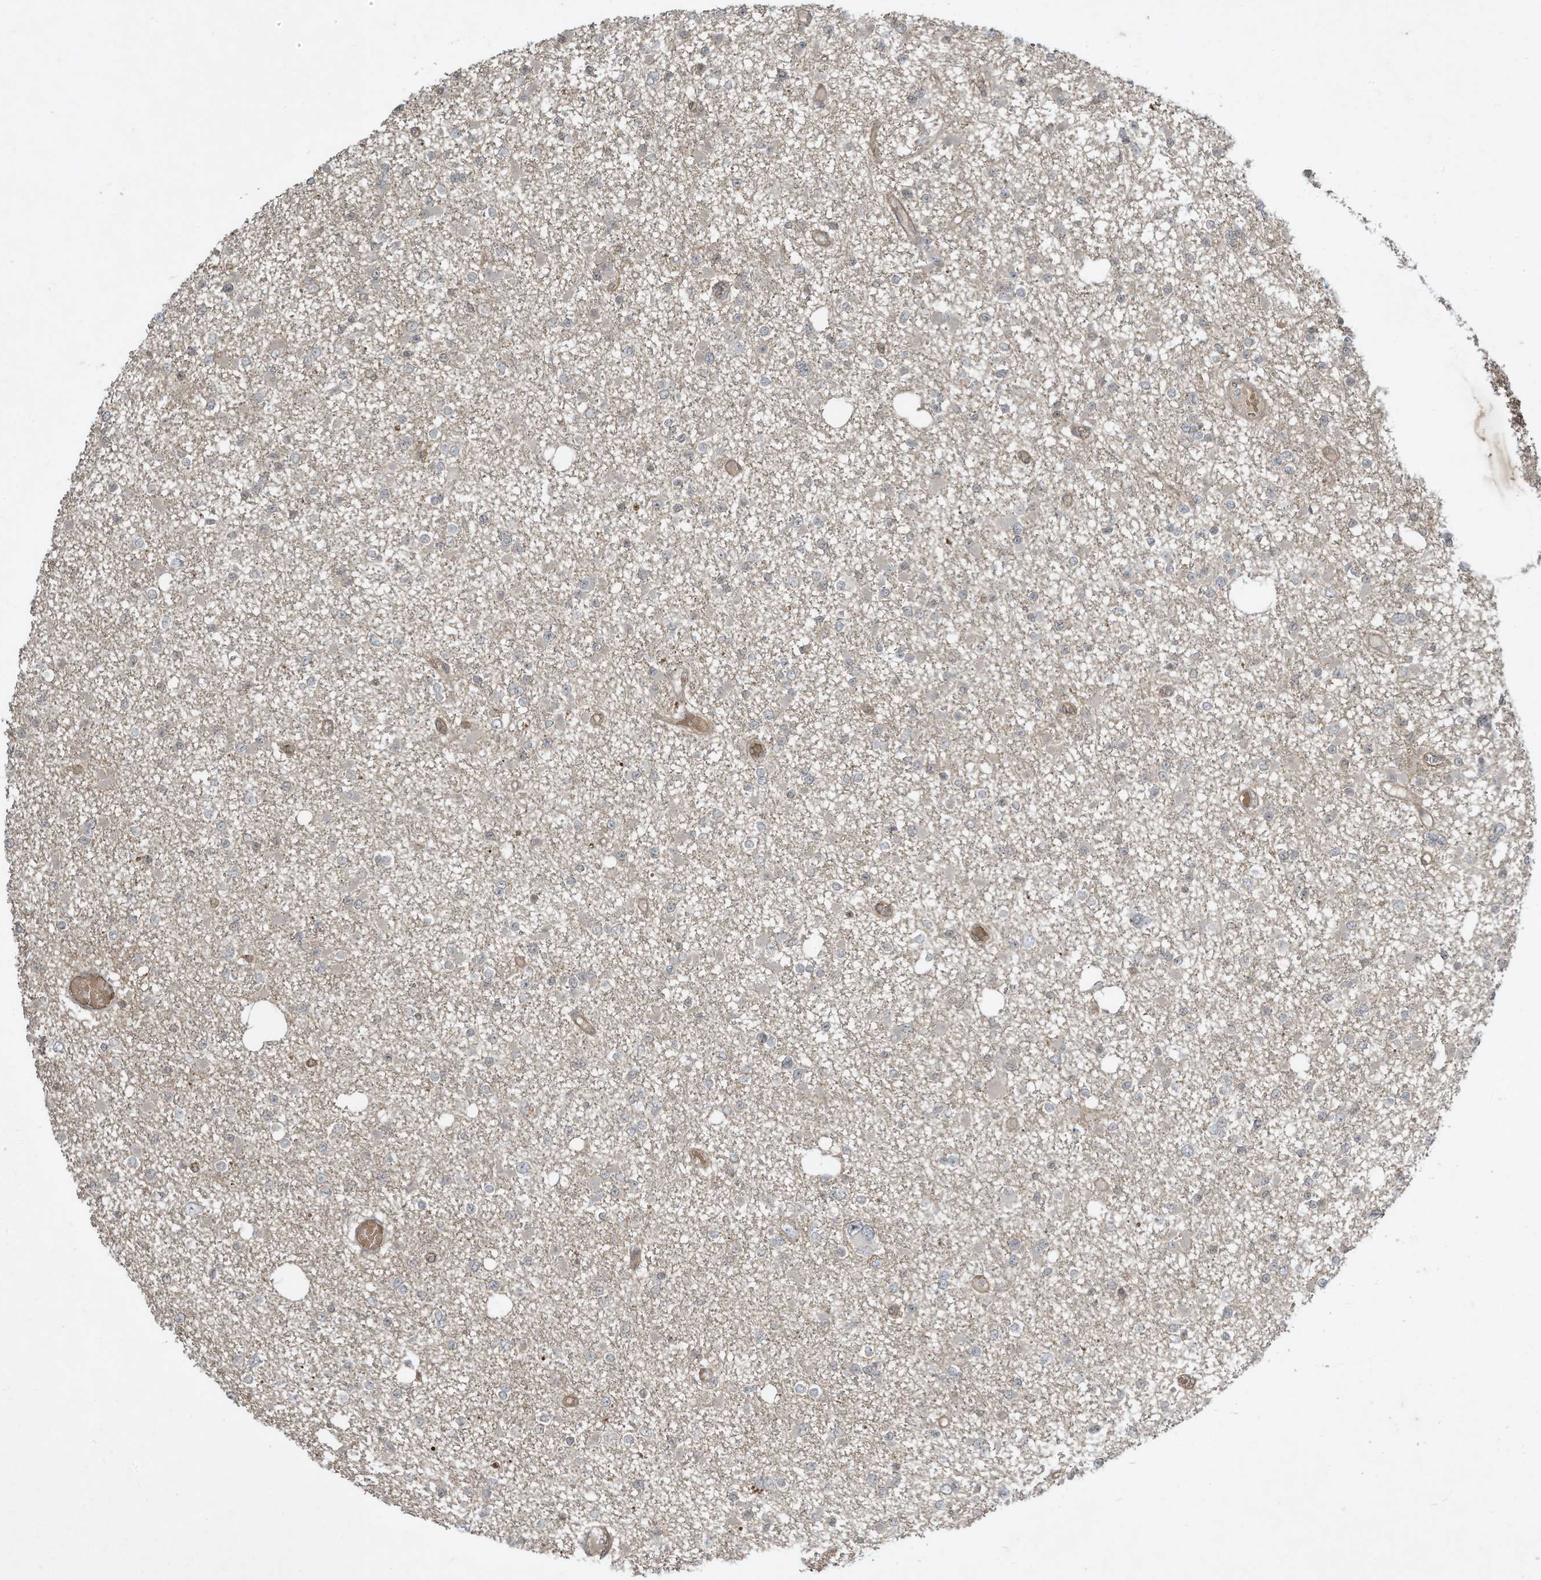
{"staining": {"intensity": "negative", "quantity": "none", "location": "none"}, "tissue": "glioma", "cell_type": "Tumor cells", "image_type": "cancer", "snomed": [{"axis": "morphology", "description": "Glioma, malignant, Low grade"}, {"axis": "topography", "description": "Brain"}], "caption": "Immunohistochemistry image of malignant glioma (low-grade) stained for a protein (brown), which shows no positivity in tumor cells.", "gene": "MATN2", "patient": {"sex": "female", "age": 22}}